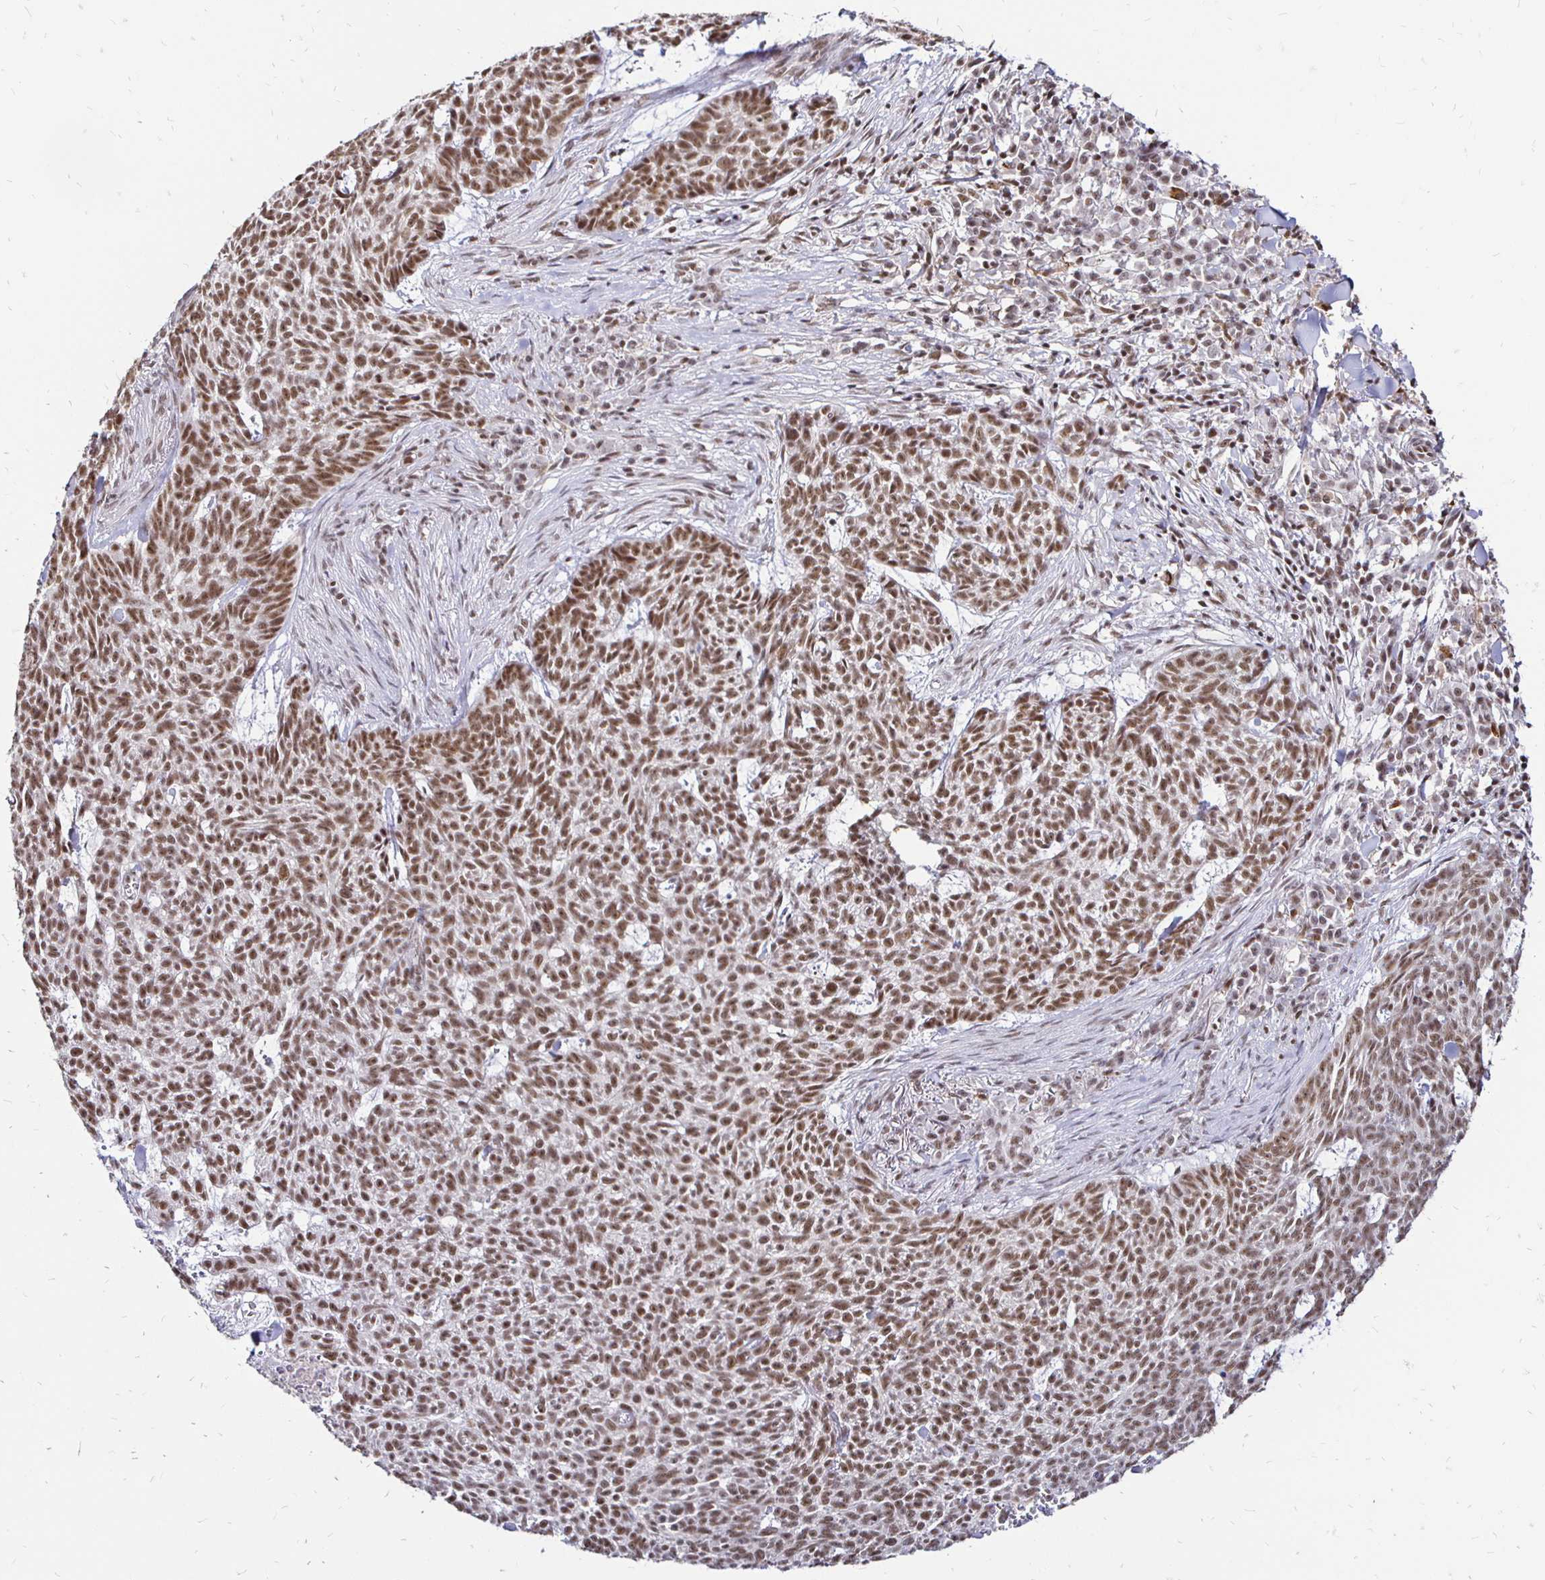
{"staining": {"intensity": "moderate", "quantity": ">75%", "location": "nuclear"}, "tissue": "skin cancer", "cell_type": "Tumor cells", "image_type": "cancer", "snomed": [{"axis": "morphology", "description": "Basal cell carcinoma"}, {"axis": "topography", "description": "Skin"}], "caption": "This is a histology image of immunohistochemistry staining of skin cancer, which shows moderate expression in the nuclear of tumor cells.", "gene": "SIN3A", "patient": {"sex": "female", "age": 93}}